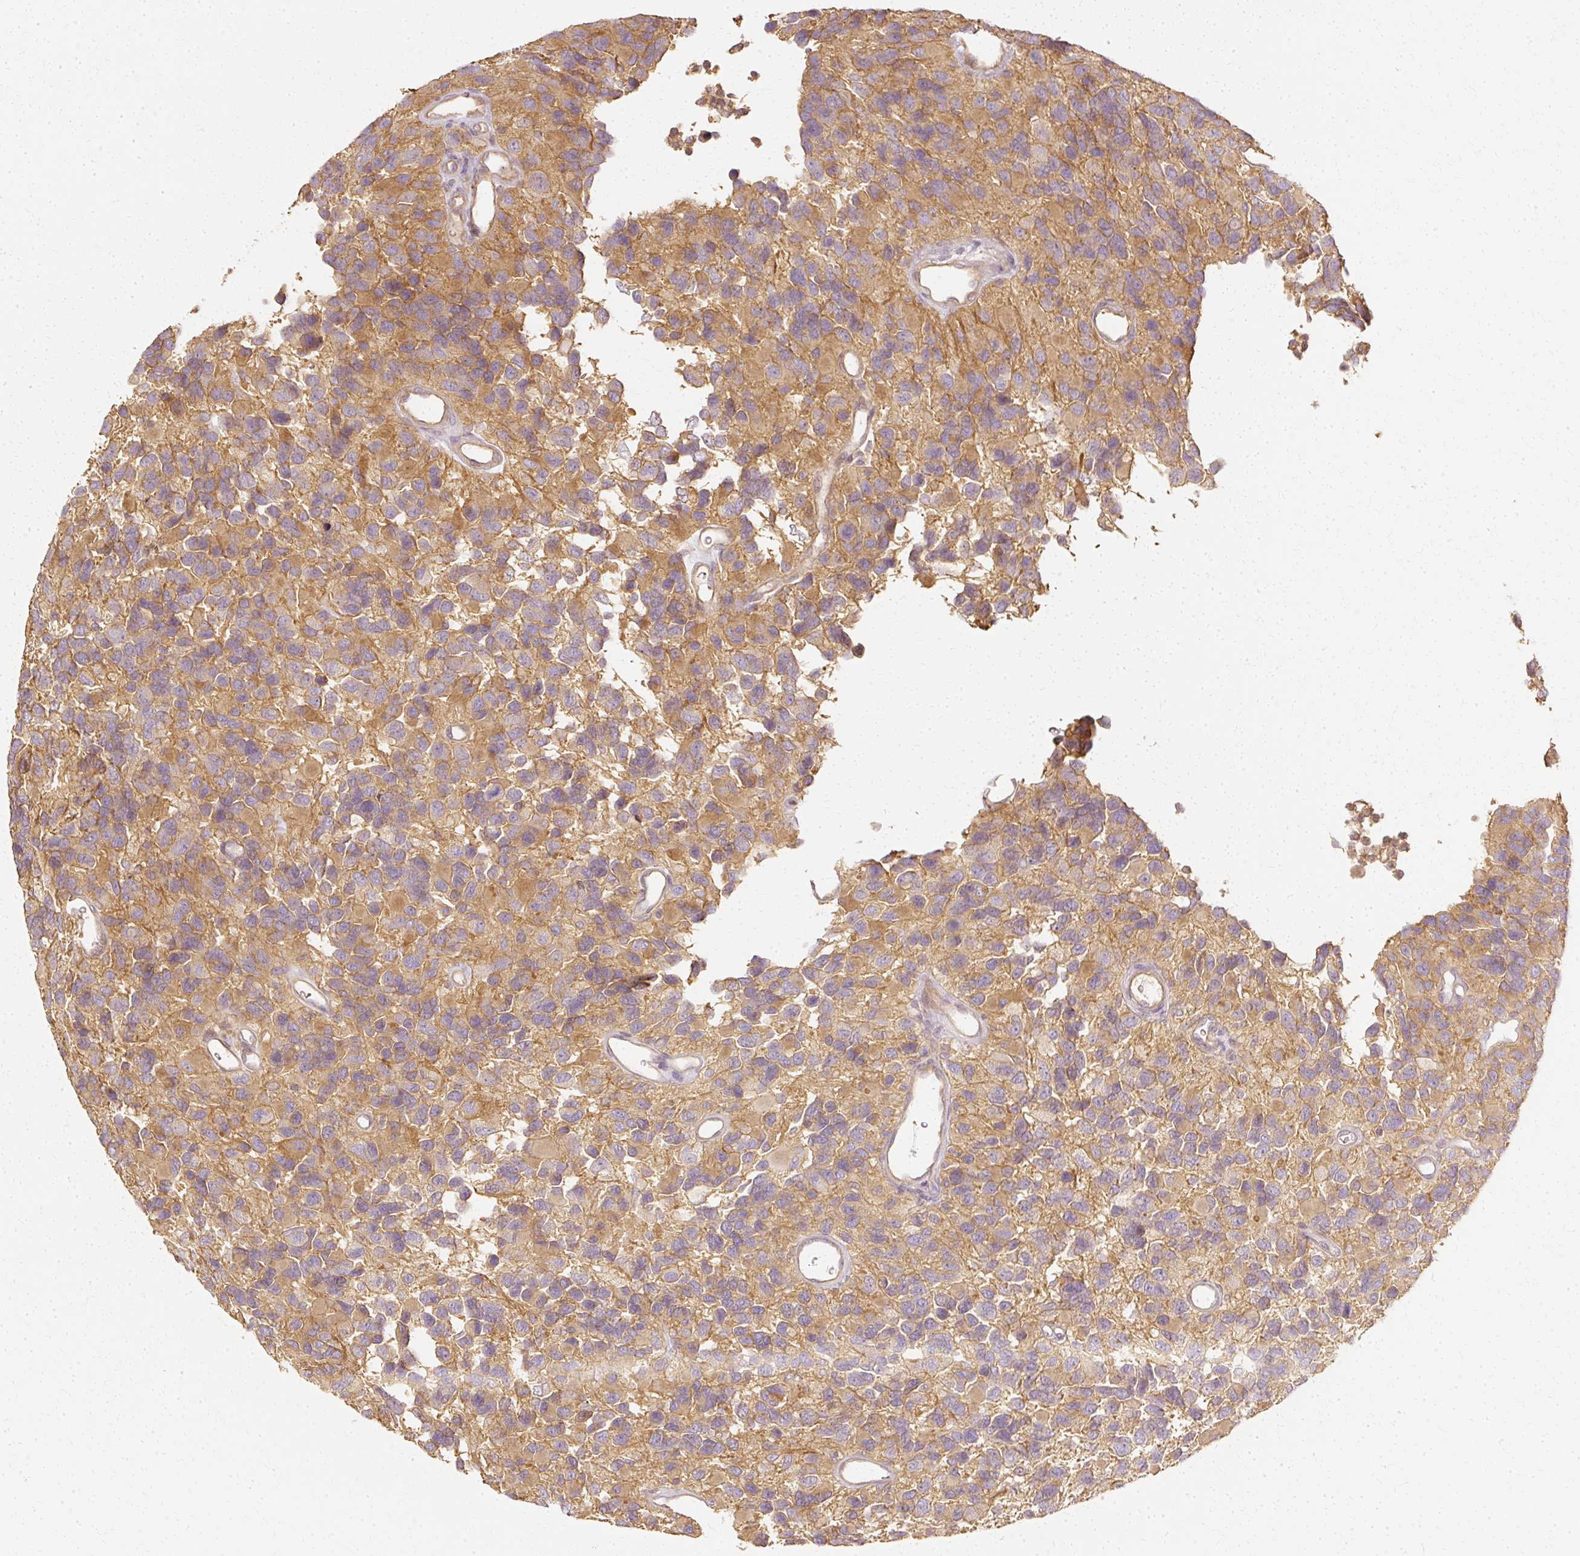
{"staining": {"intensity": "moderate", "quantity": ">75%", "location": "cytoplasmic/membranous"}, "tissue": "glioma", "cell_type": "Tumor cells", "image_type": "cancer", "snomed": [{"axis": "morphology", "description": "Glioma, malignant, High grade"}, {"axis": "topography", "description": "Brain"}], "caption": "Malignant glioma (high-grade) stained for a protein demonstrates moderate cytoplasmic/membranous positivity in tumor cells.", "gene": "GNAQ", "patient": {"sex": "male", "age": 77}}